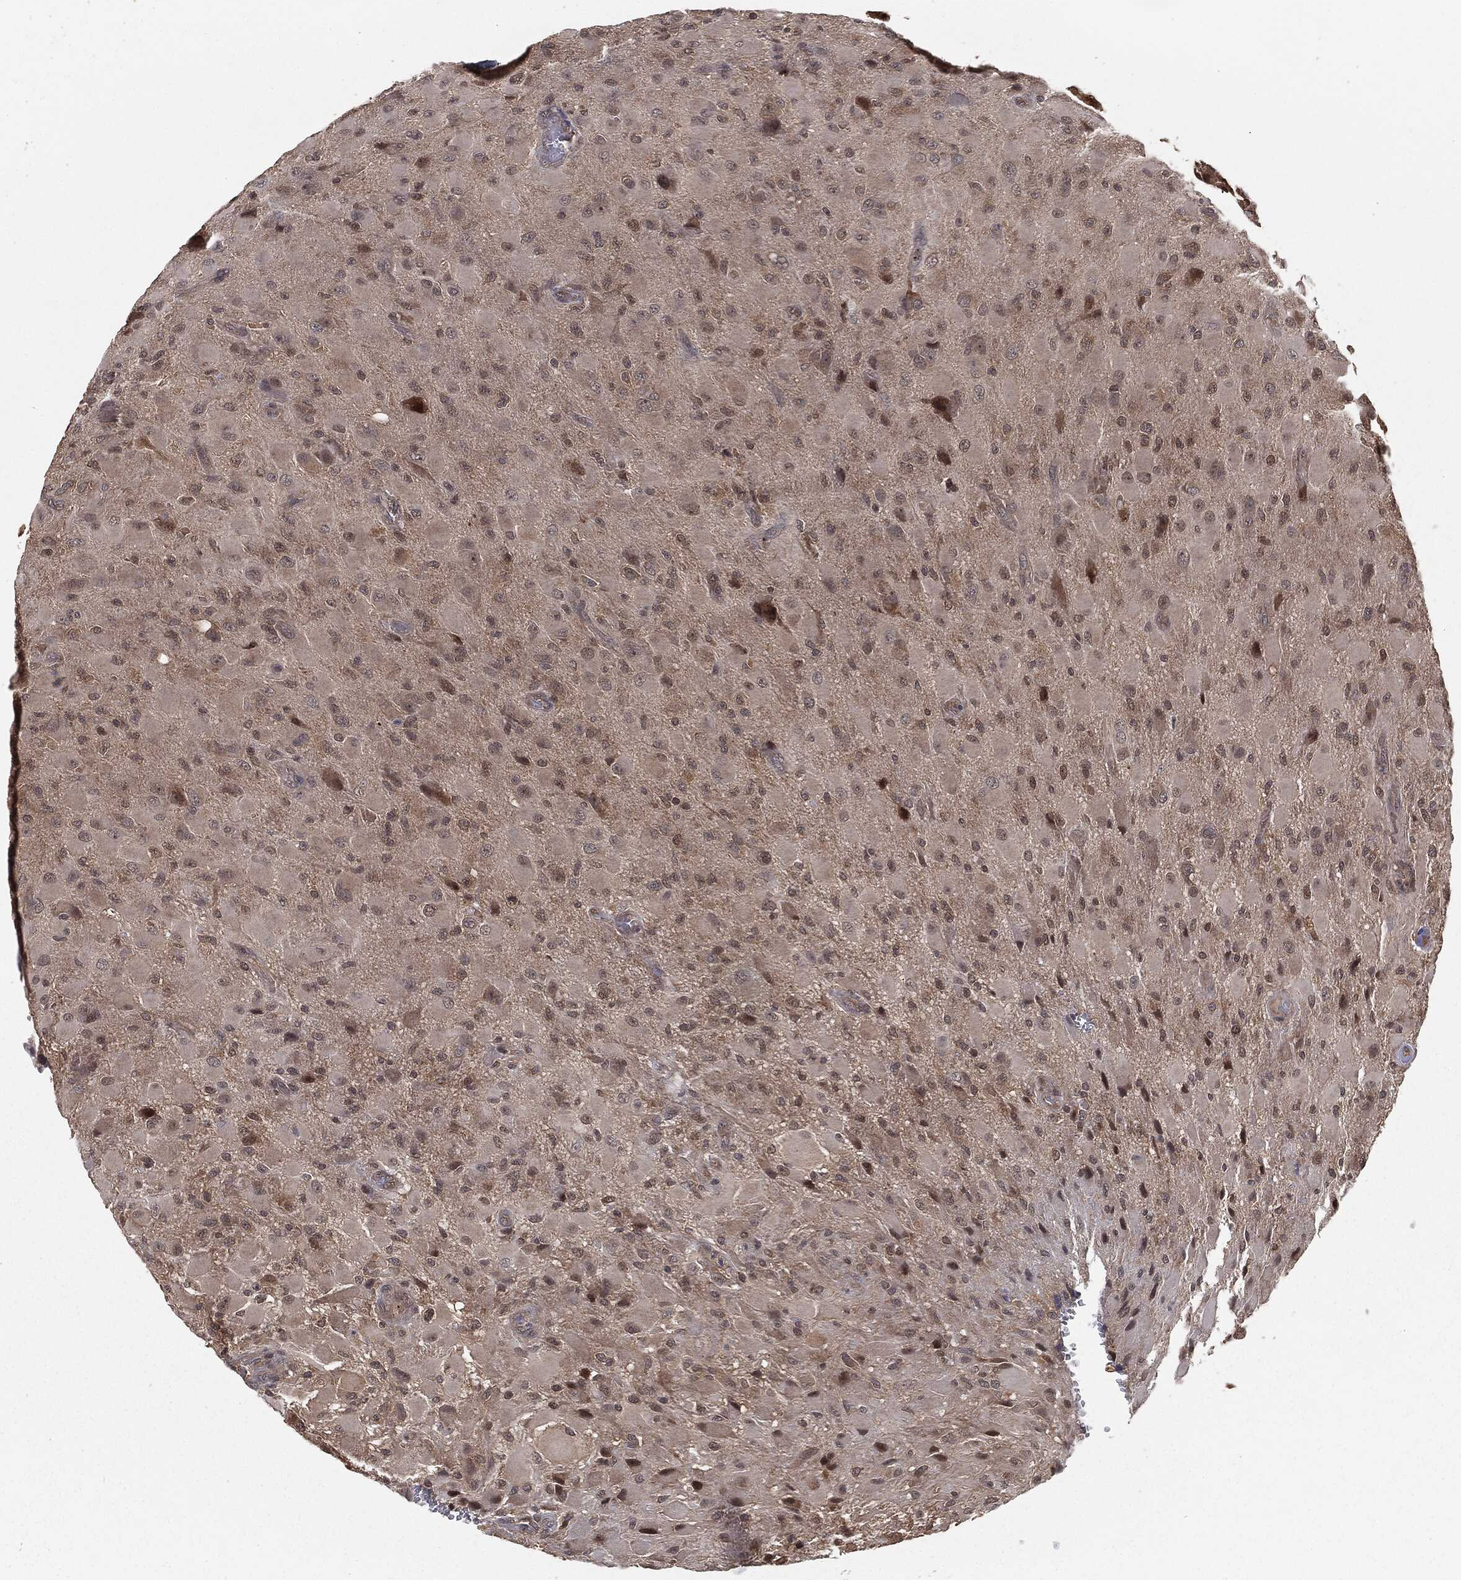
{"staining": {"intensity": "negative", "quantity": "none", "location": "none"}, "tissue": "glioma", "cell_type": "Tumor cells", "image_type": "cancer", "snomed": [{"axis": "morphology", "description": "Glioma, malignant, High grade"}, {"axis": "topography", "description": "Cerebral cortex"}], "caption": "High power microscopy photomicrograph of an immunohistochemistry (IHC) micrograph of glioma, revealing no significant positivity in tumor cells.", "gene": "FBXO7", "patient": {"sex": "male", "age": 35}}